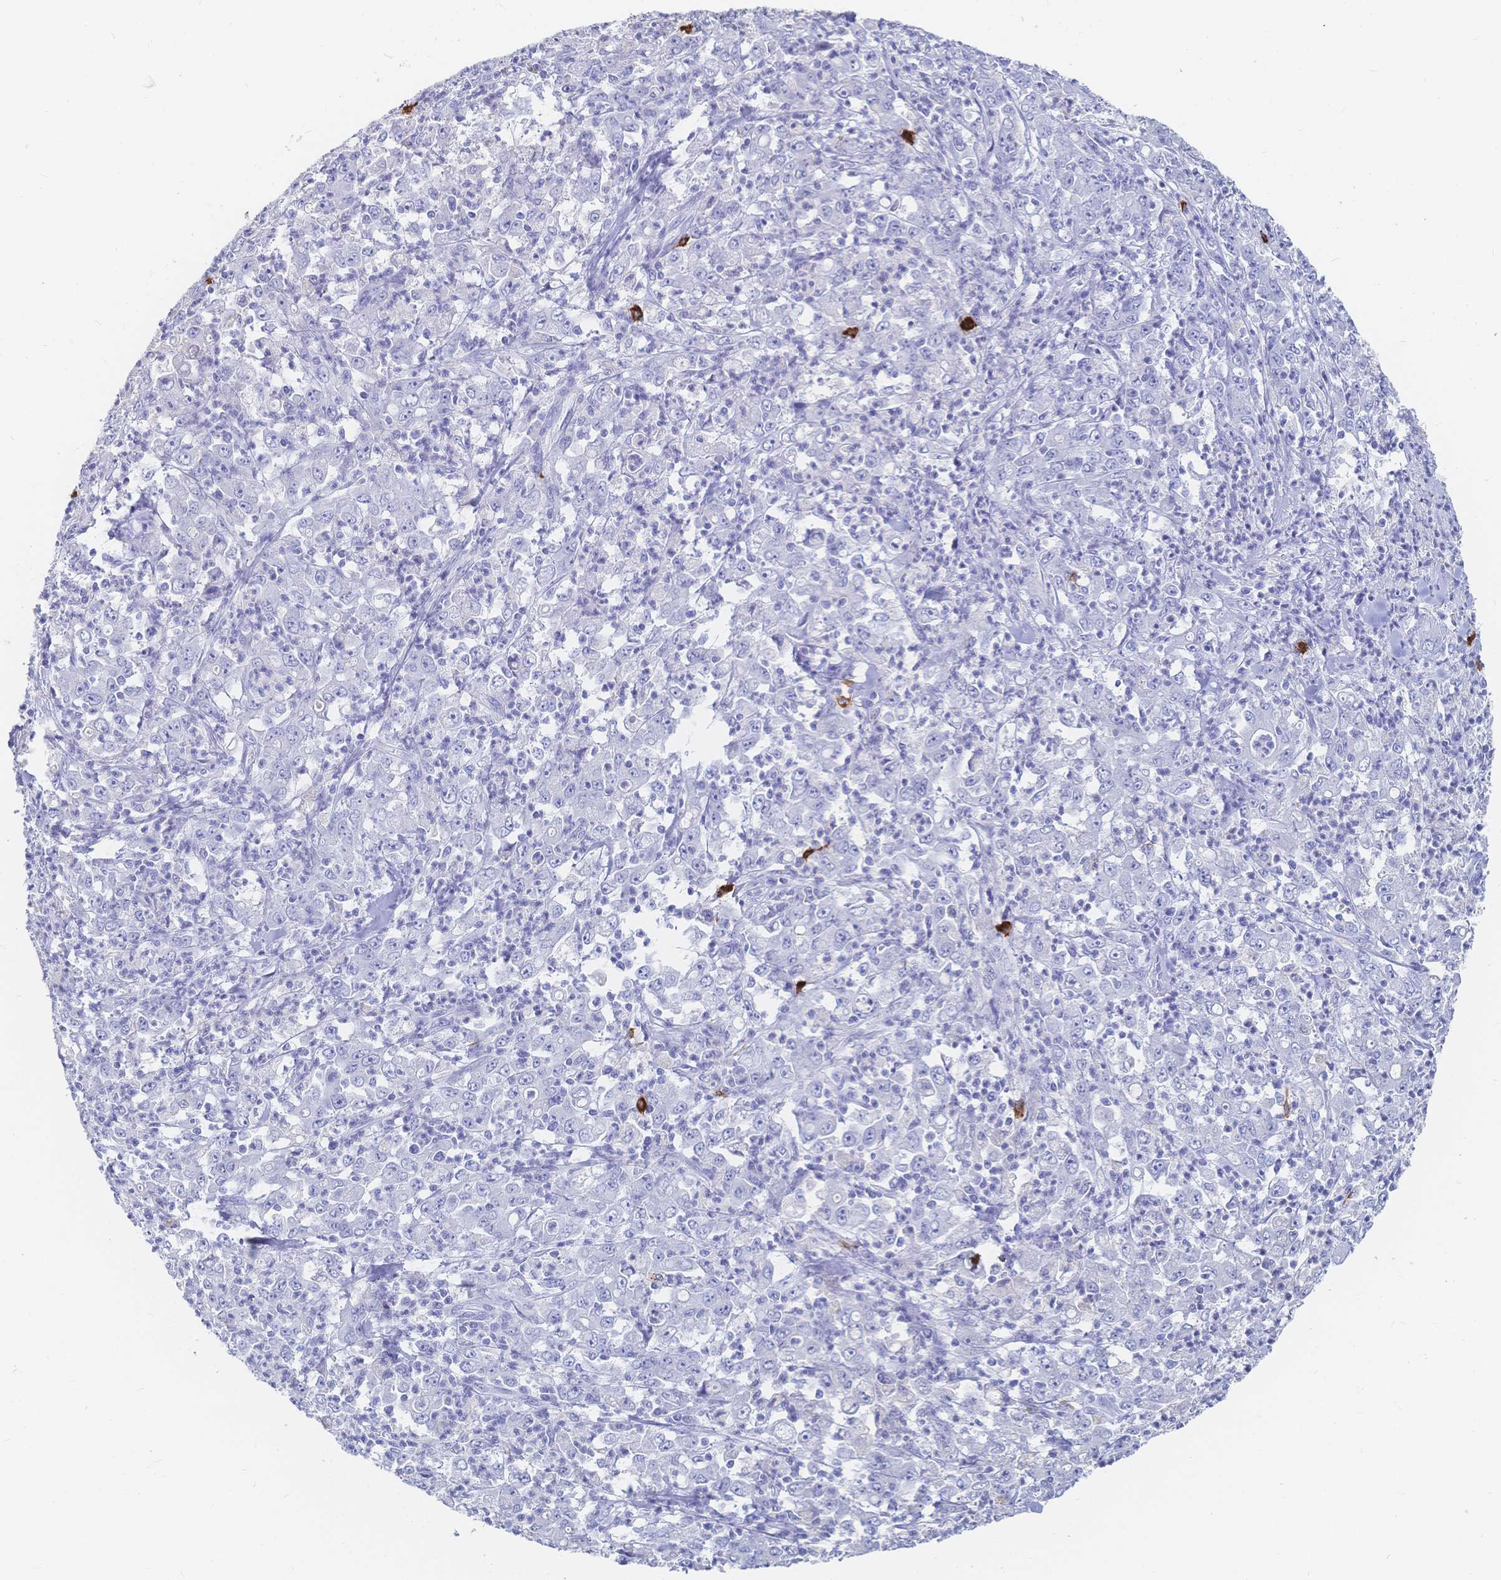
{"staining": {"intensity": "negative", "quantity": "none", "location": "none"}, "tissue": "stomach cancer", "cell_type": "Tumor cells", "image_type": "cancer", "snomed": [{"axis": "morphology", "description": "Adenocarcinoma, NOS"}, {"axis": "topography", "description": "Stomach, lower"}], "caption": "A micrograph of human adenocarcinoma (stomach) is negative for staining in tumor cells.", "gene": "IL2RB", "patient": {"sex": "female", "age": 71}}